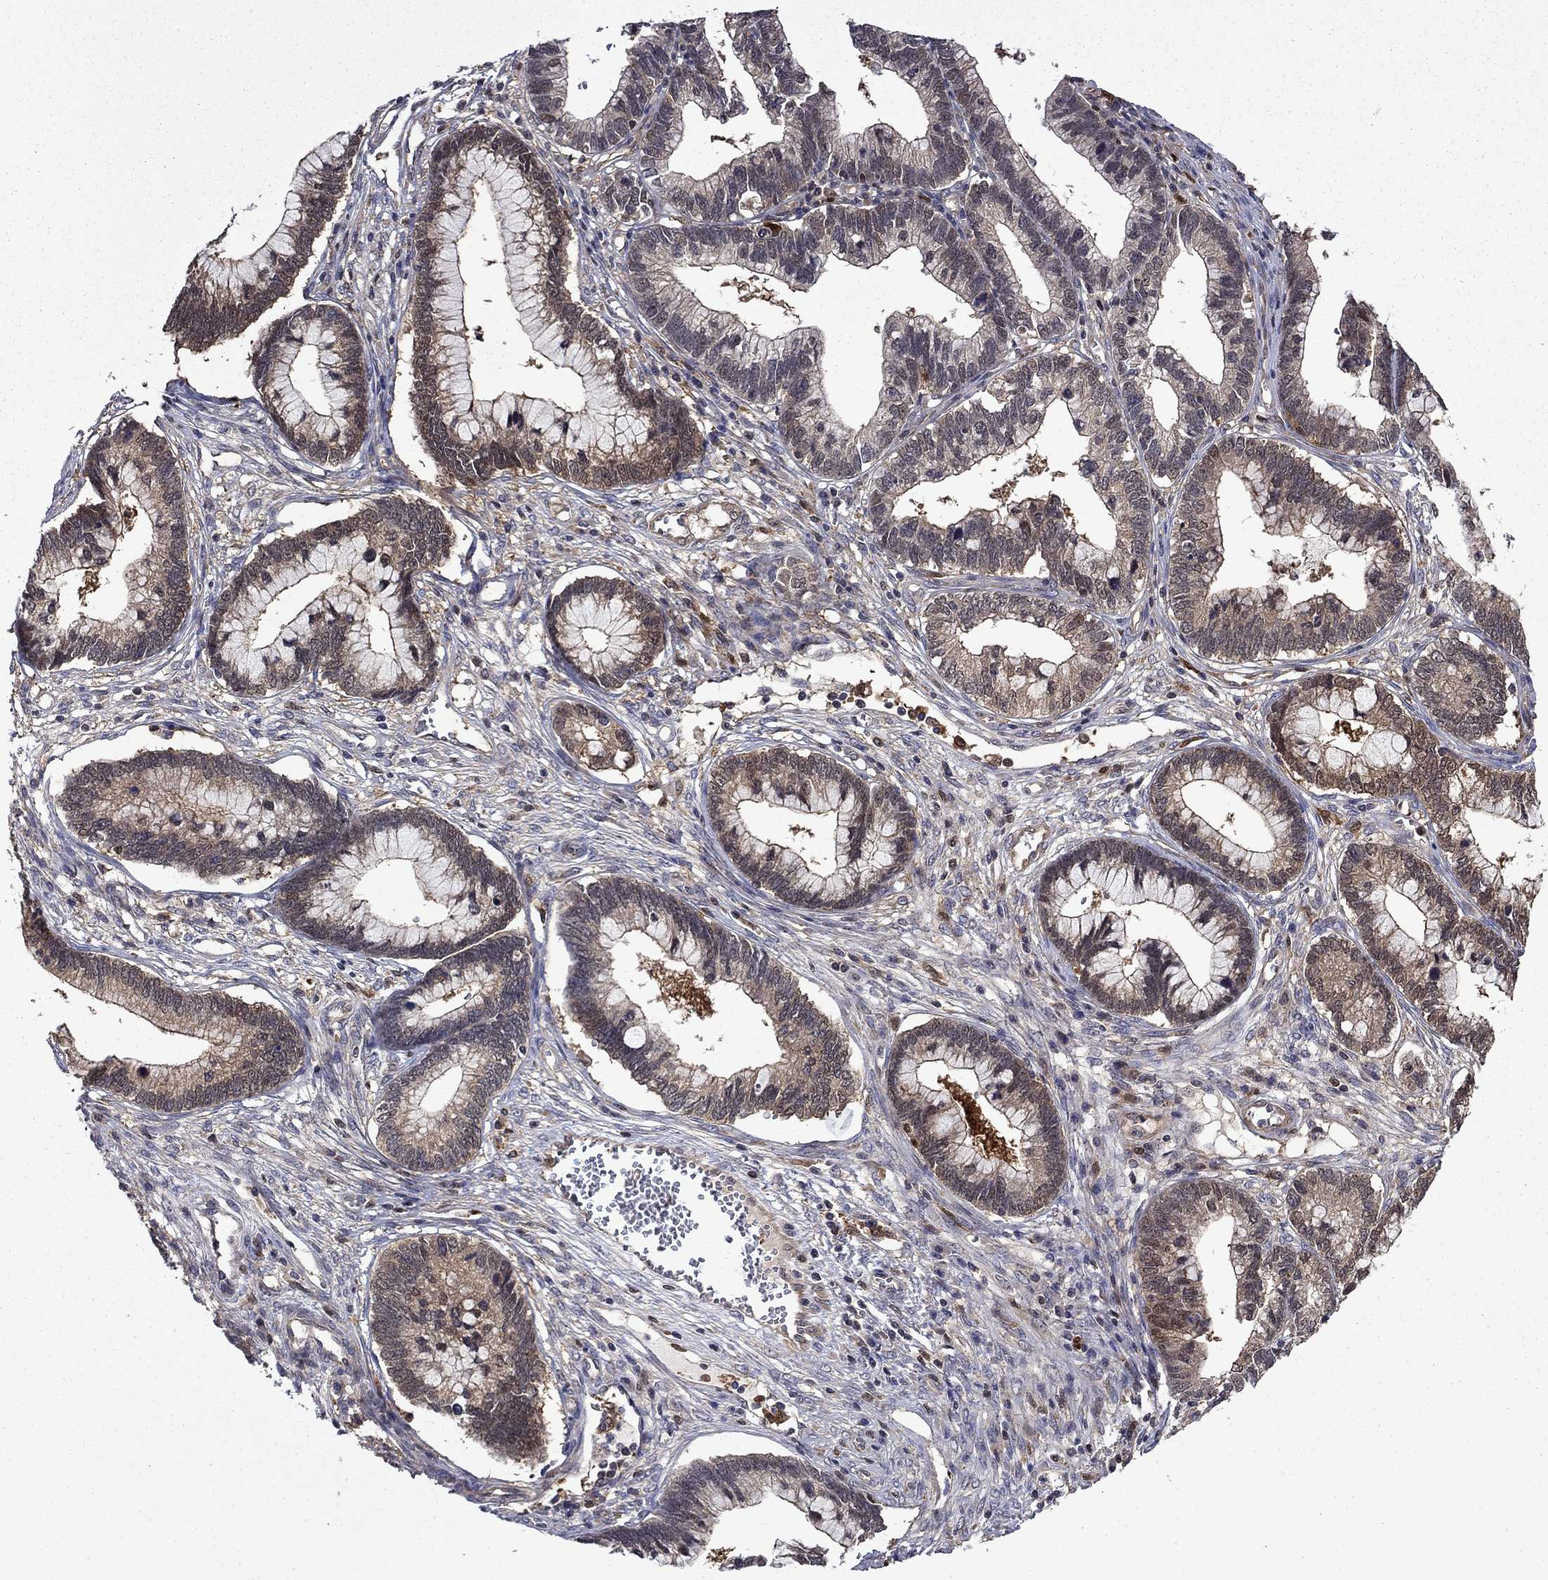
{"staining": {"intensity": "weak", "quantity": ">75%", "location": "cytoplasmic/membranous"}, "tissue": "cervical cancer", "cell_type": "Tumor cells", "image_type": "cancer", "snomed": [{"axis": "morphology", "description": "Adenocarcinoma, NOS"}, {"axis": "topography", "description": "Cervix"}], "caption": "Approximately >75% of tumor cells in human cervical cancer (adenocarcinoma) show weak cytoplasmic/membranous protein expression as visualized by brown immunohistochemical staining.", "gene": "TPMT", "patient": {"sex": "female", "age": 44}}